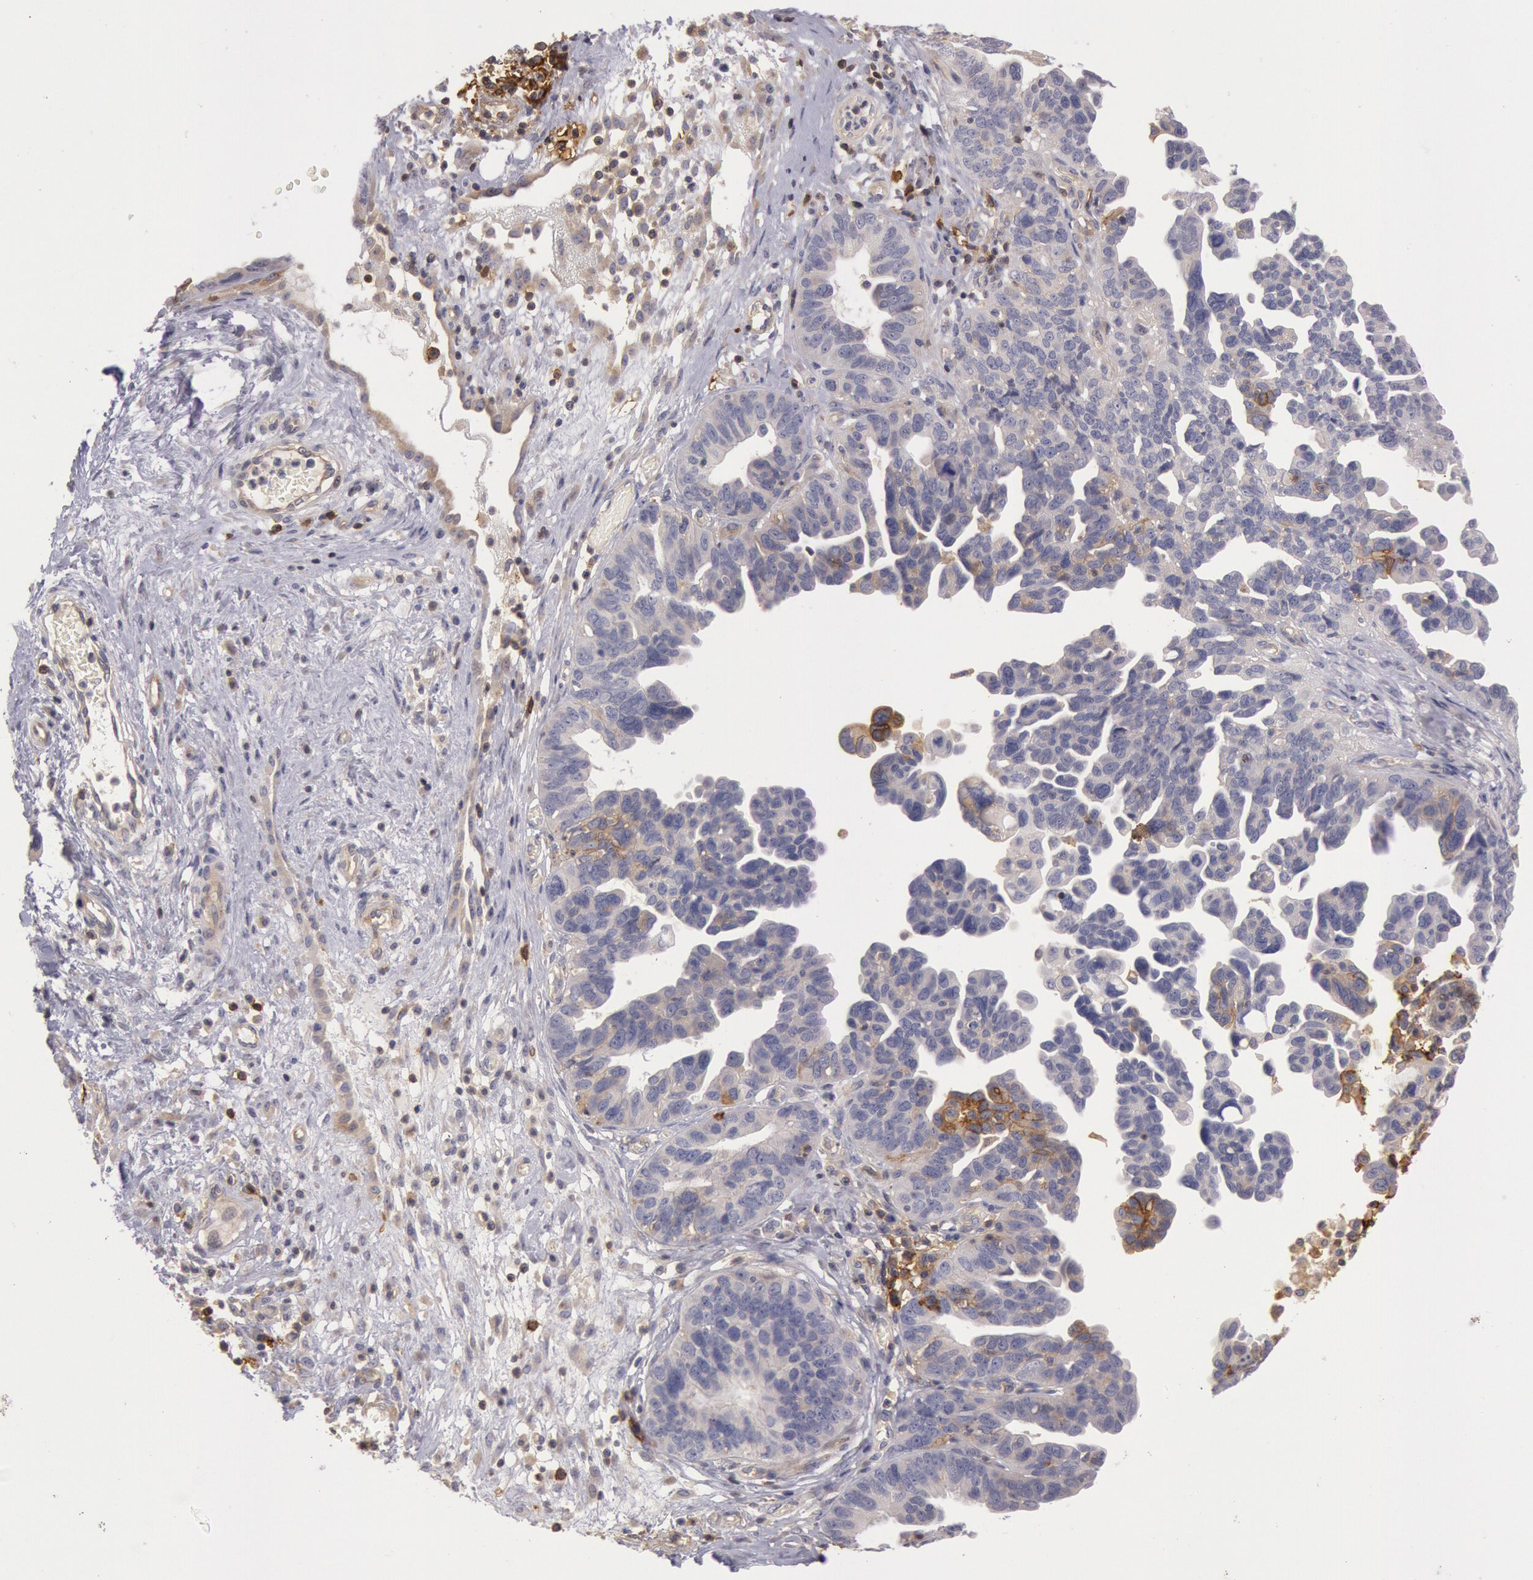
{"staining": {"intensity": "weak", "quantity": "25%-75%", "location": "cytoplasmic/membranous"}, "tissue": "ovarian cancer", "cell_type": "Tumor cells", "image_type": "cancer", "snomed": [{"axis": "morphology", "description": "Cystadenocarcinoma, serous, NOS"}, {"axis": "topography", "description": "Ovary"}], "caption": "IHC of ovarian cancer displays low levels of weak cytoplasmic/membranous staining in approximately 25%-75% of tumor cells.", "gene": "TRIB2", "patient": {"sex": "female", "age": 64}}